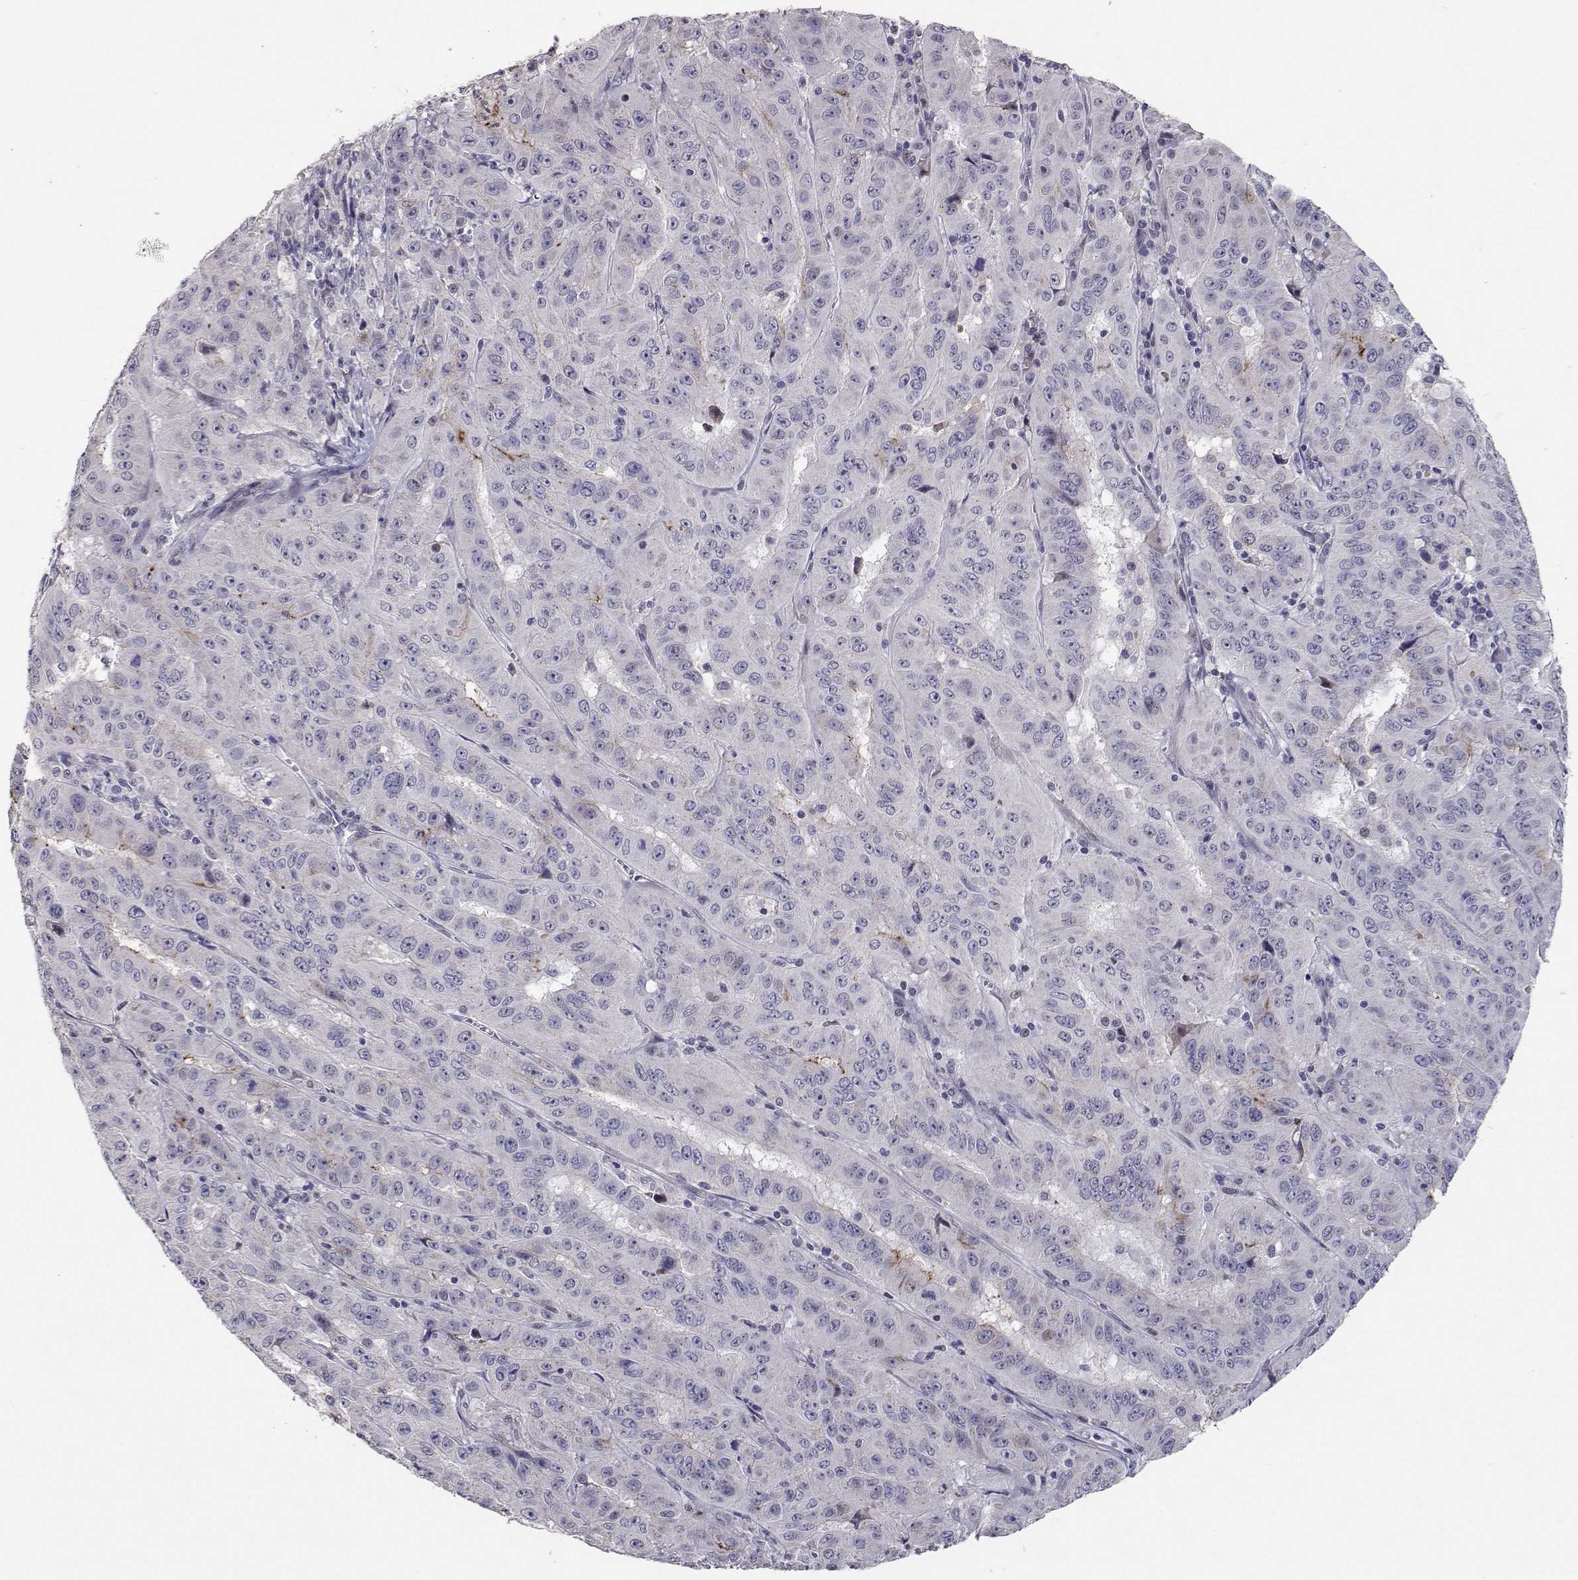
{"staining": {"intensity": "negative", "quantity": "none", "location": "none"}, "tissue": "pancreatic cancer", "cell_type": "Tumor cells", "image_type": "cancer", "snomed": [{"axis": "morphology", "description": "Adenocarcinoma, NOS"}, {"axis": "topography", "description": "Pancreas"}], "caption": "Immunohistochemistry (IHC) of pancreatic cancer exhibits no positivity in tumor cells. The staining is performed using DAB brown chromogen with nuclei counter-stained in using hematoxylin.", "gene": "RBPJL", "patient": {"sex": "male", "age": 63}}